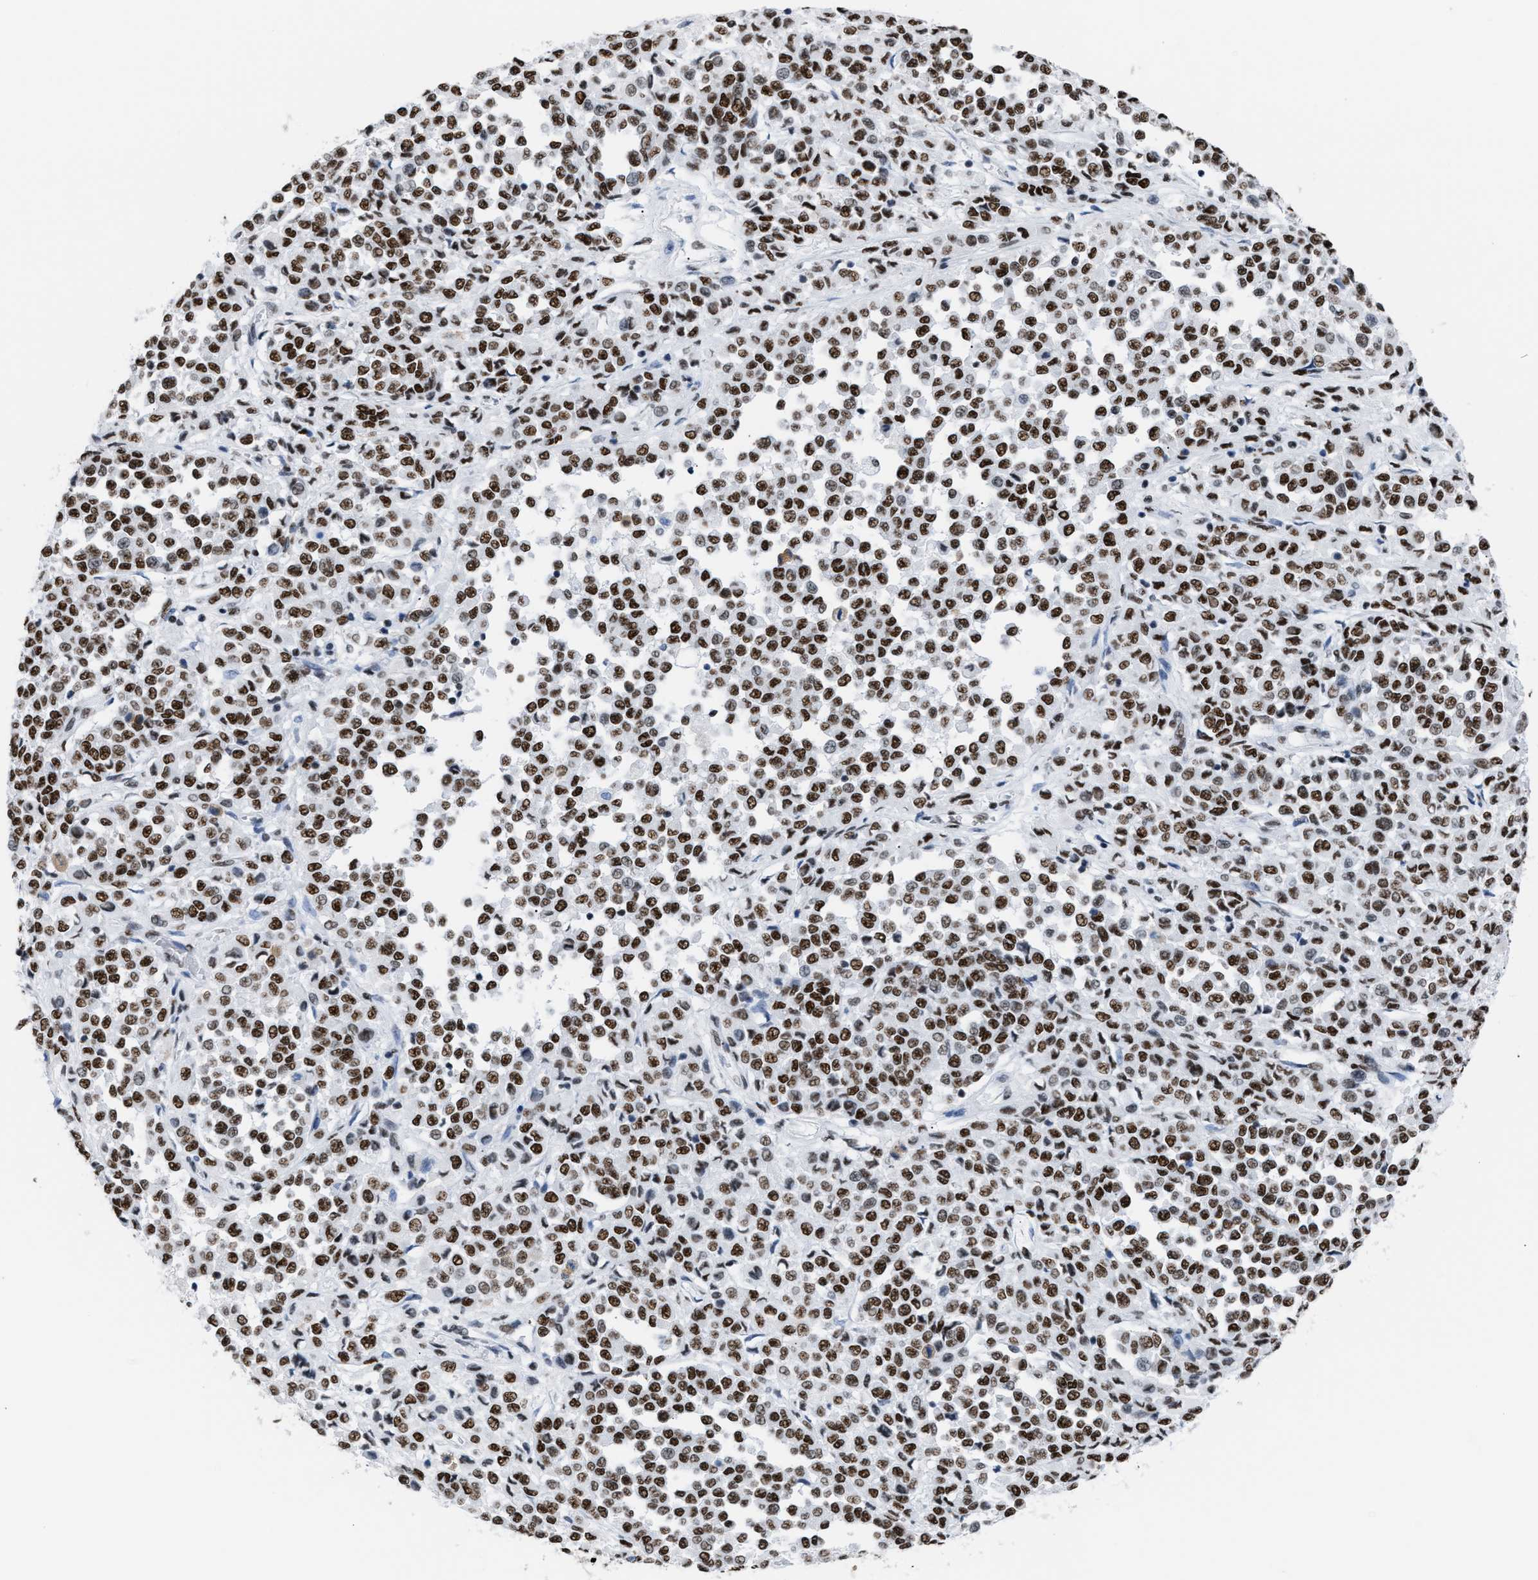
{"staining": {"intensity": "strong", "quantity": ">75%", "location": "nuclear"}, "tissue": "melanoma", "cell_type": "Tumor cells", "image_type": "cancer", "snomed": [{"axis": "morphology", "description": "Malignant melanoma, Metastatic site"}, {"axis": "topography", "description": "Pancreas"}], "caption": "Melanoma stained for a protein shows strong nuclear positivity in tumor cells. Ihc stains the protein of interest in brown and the nuclei are stained blue.", "gene": "CCAR2", "patient": {"sex": "female", "age": 30}}